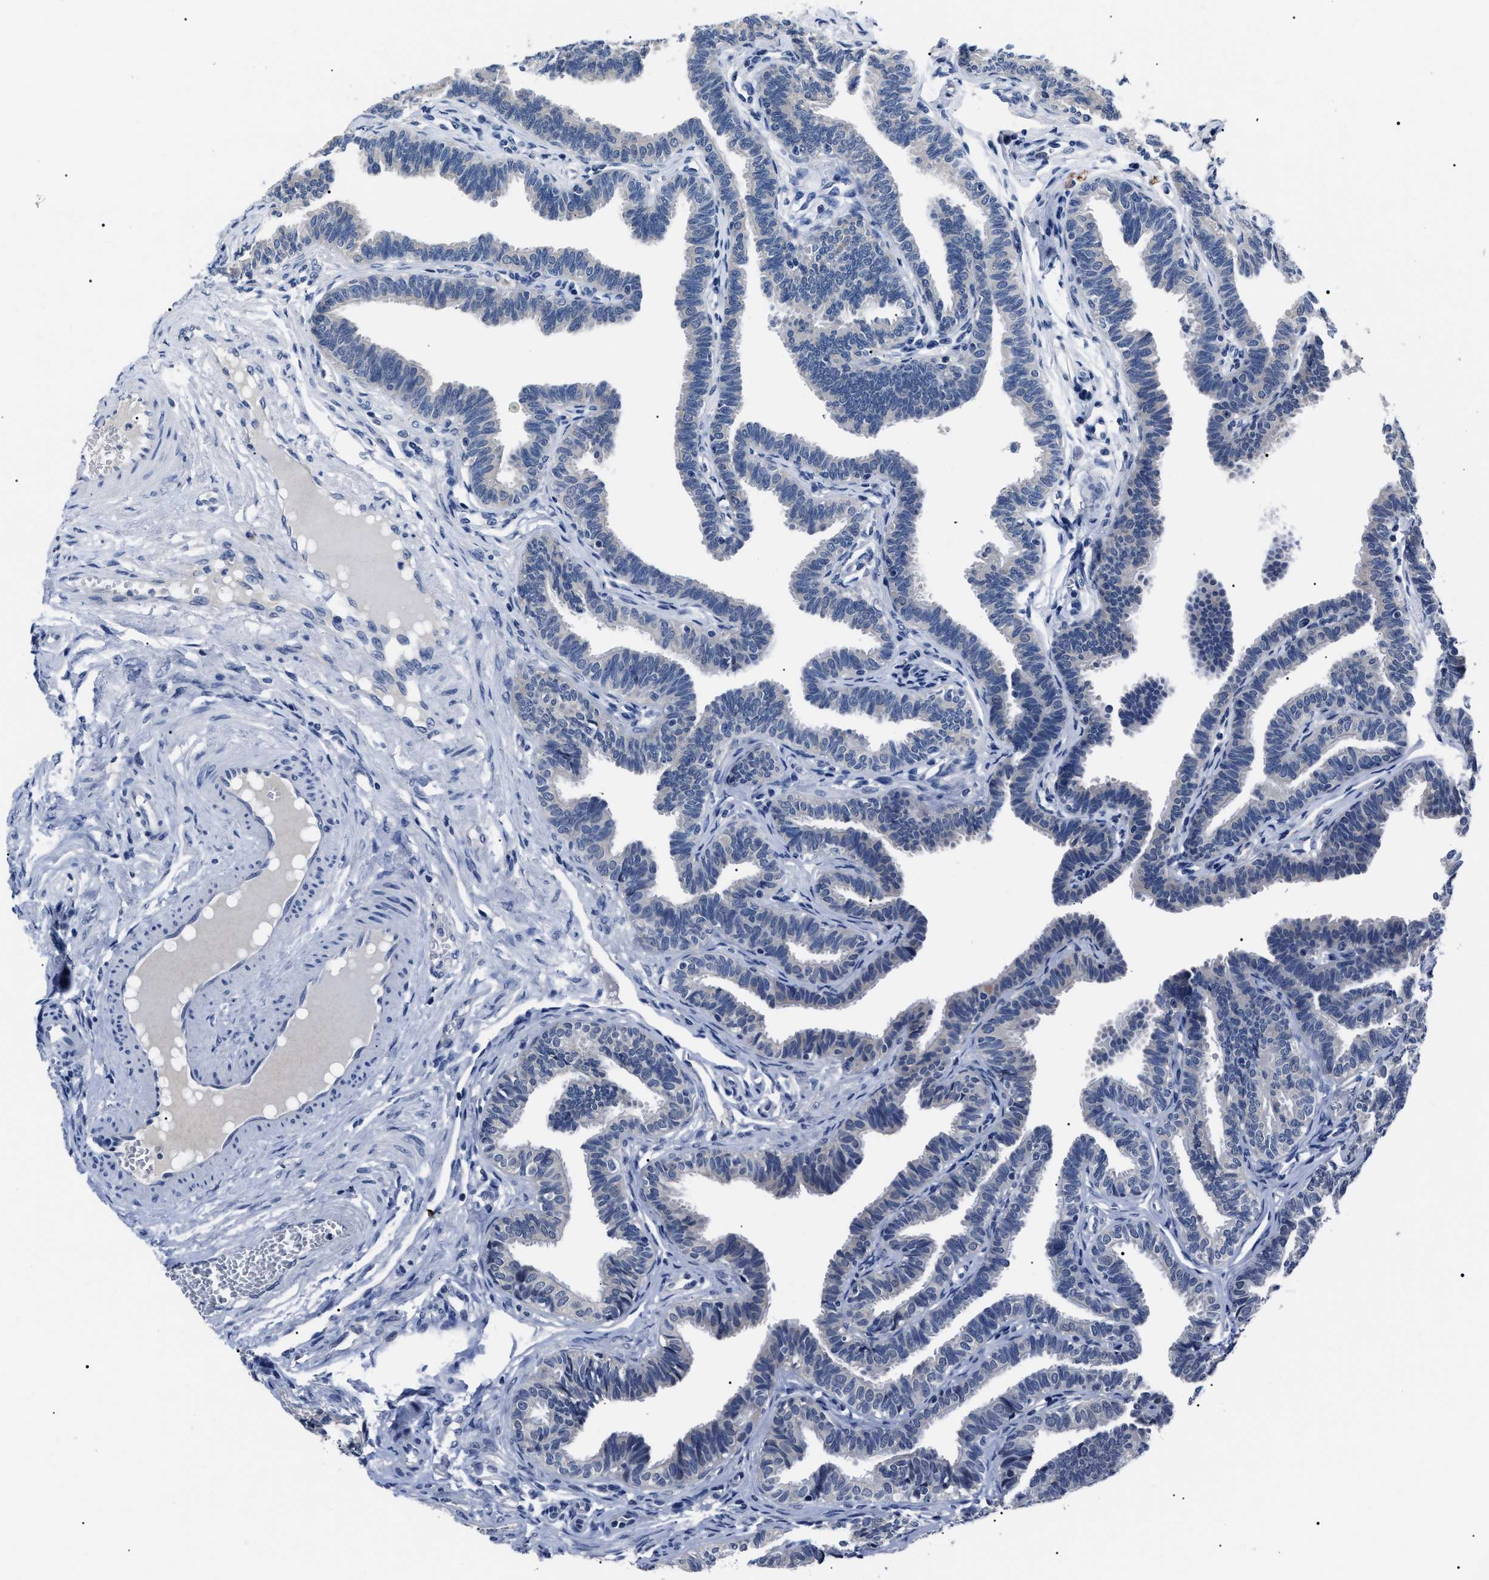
{"staining": {"intensity": "negative", "quantity": "none", "location": "none"}, "tissue": "fallopian tube", "cell_type": "Glandular cells", "image_type": "normal", "snomed": [{"axis": "morphology", "description": "Normal tissue, NOS"}, {"axis": "topography", "description": "Fallopian tube"}, {"axis": "topography", "description": "Ovary"}], "caption": "Protein analysis of normal fallopian tube reveals no significant positivity in glandular cells. The staining is performed using DAB brown chromogen with nuclei counter-stained in using hematoxylin.", "gene": "LRWD1", "patient": {"sex": "female", "age": 23}}